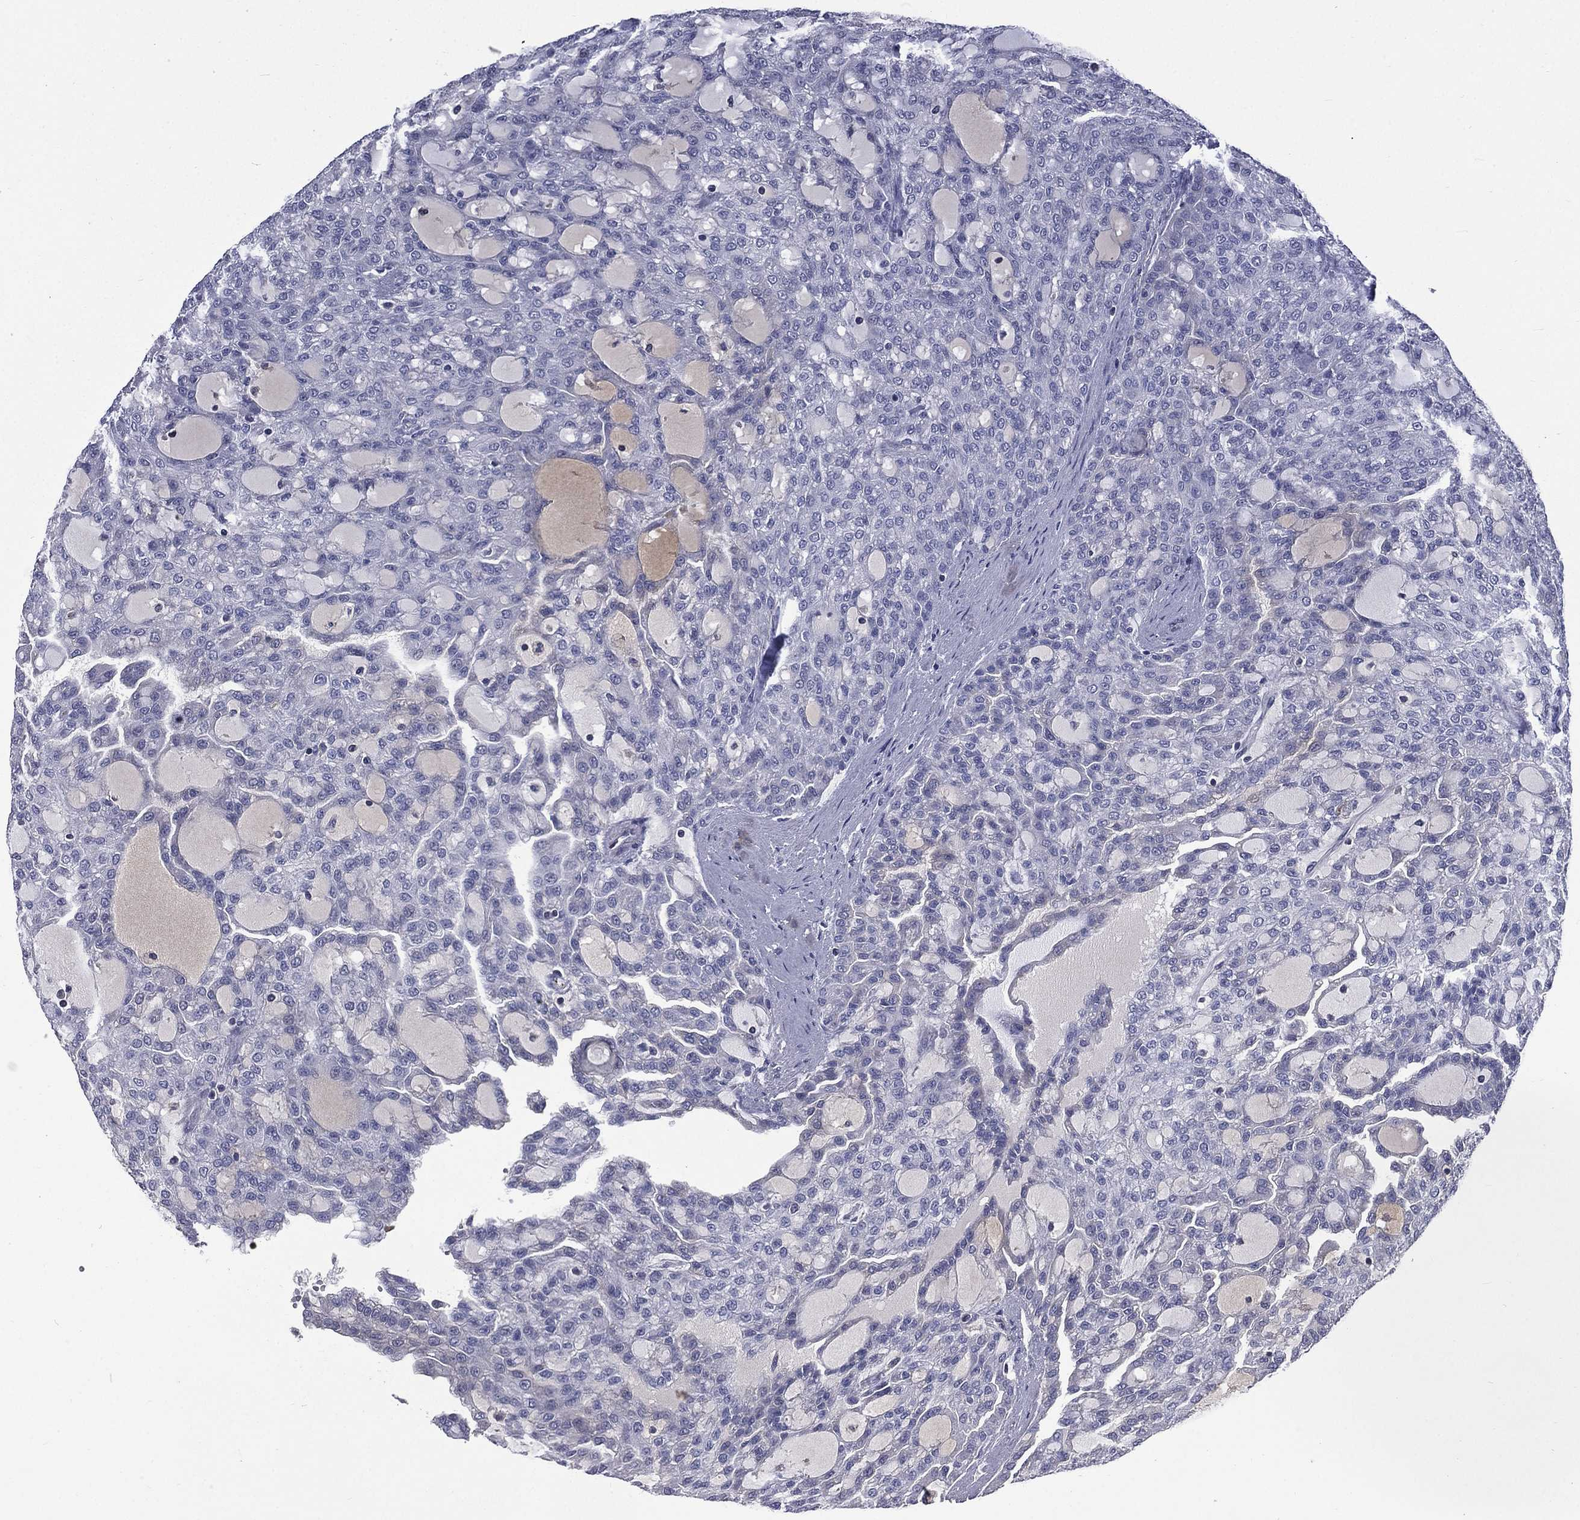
{"staining": {"intensity": "negative", "quantity": "none", "location": "none"}, "tissue": "renal cancer", "cell_type": "Tumor cells", "image_type": "cancer", "snomed": [{"axis": "morphology", "description": "Adenocarcinoma, NOS"}, {"axis": "topography", "description": "Kidney"}], "caption": "Renal cancer (adenocarcinoma) was stained to show a protein in brown. There is no significant staining in tumor cells.", "gene": "FGG", "patient": {"sex": "male", "age": 63}}